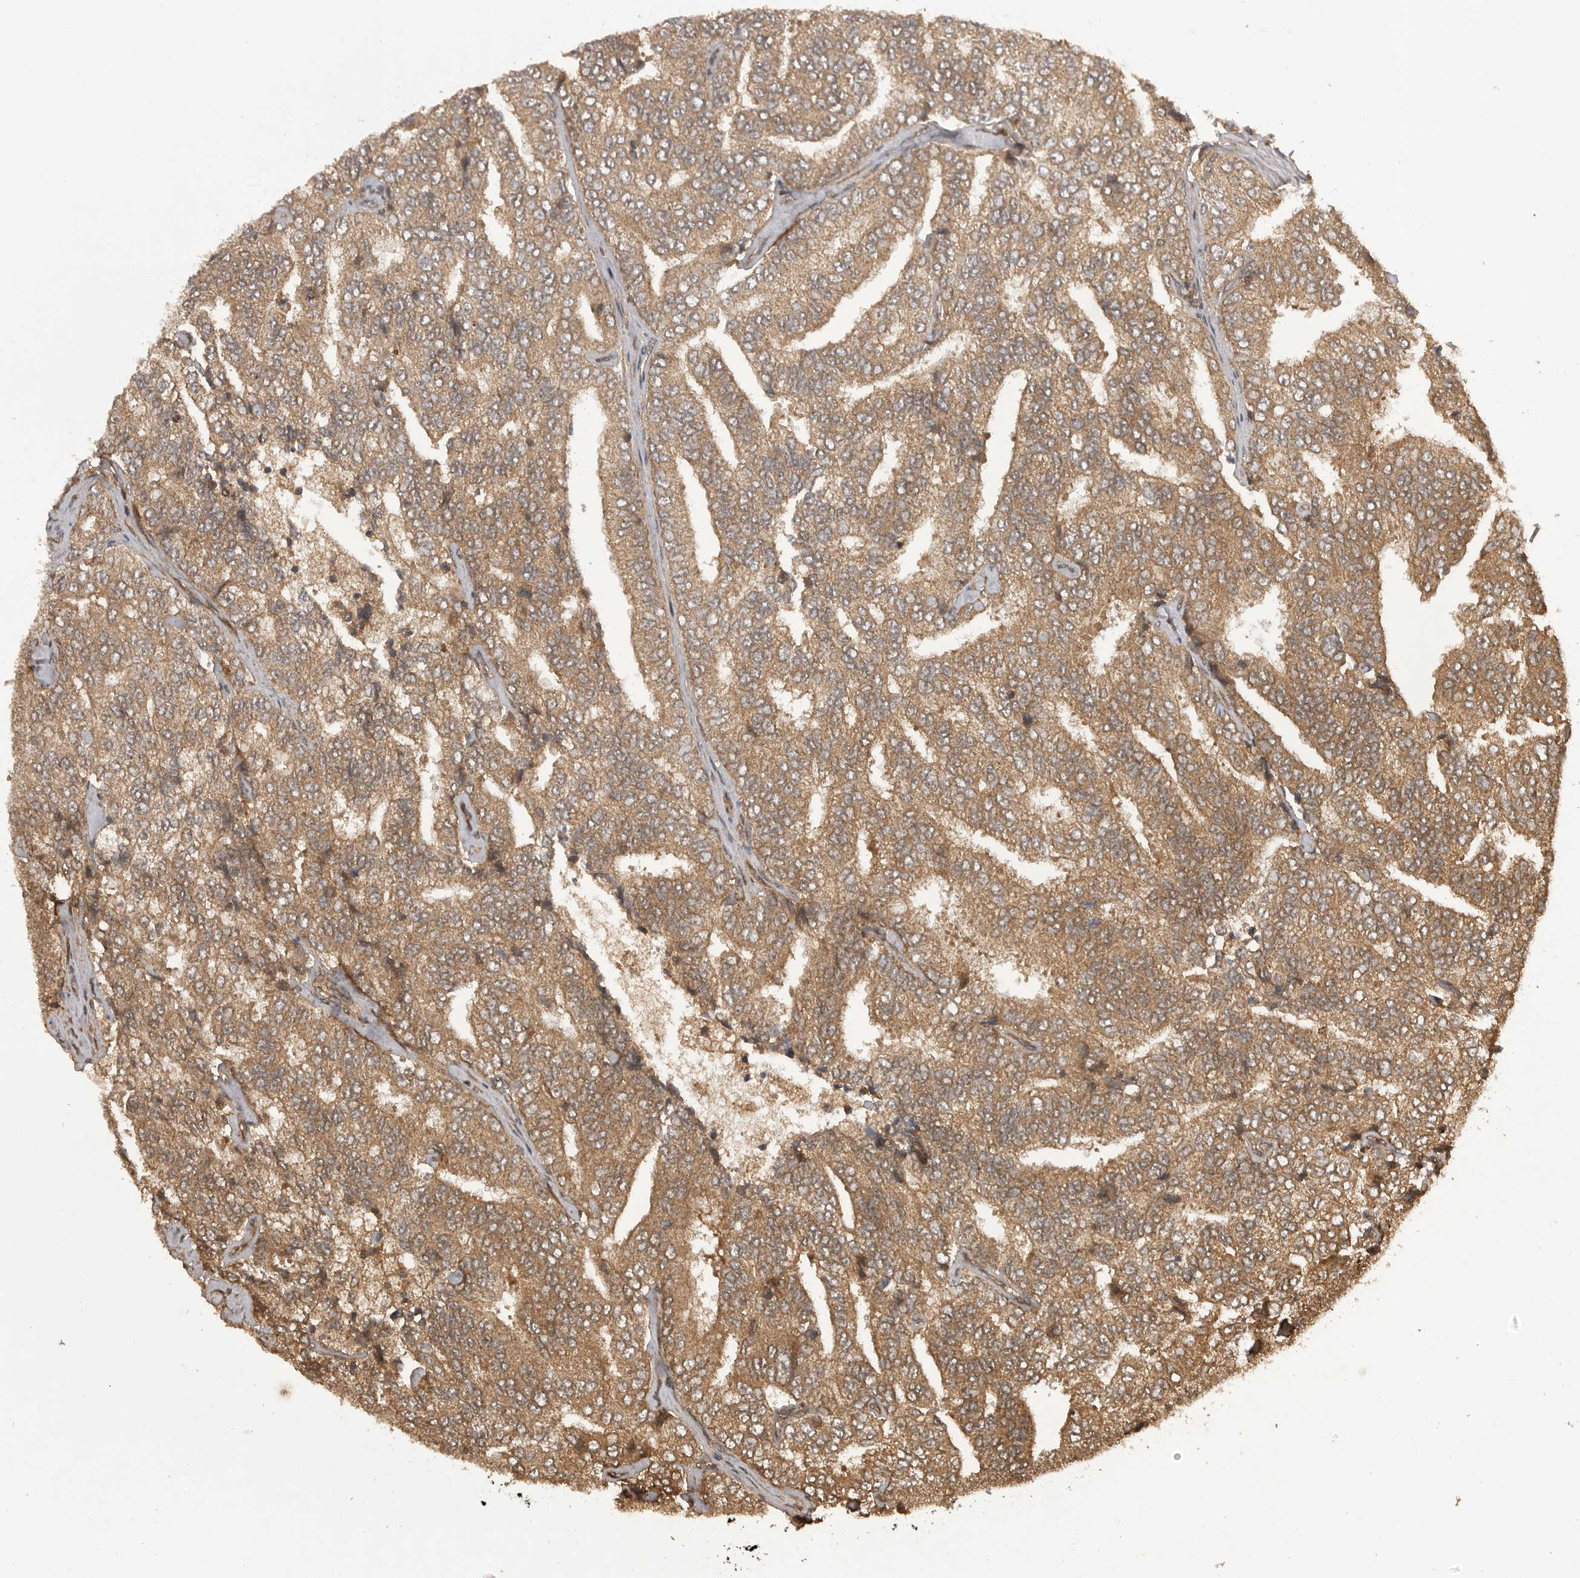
{"staining": {"intensity": "moderate", "quantity": ">75%", "location": "cytoplasmic/membranous"}, "tissue": "prostate cancer", "cell_type": "Tumor cells", "image_type": "cancer", "snomed": [{"axis": "morphology", "description": "Adenocarcinoma, High grade"}, {"axis": "topography", "description": "Prostate"}], "caption": "This image reveals immunohistochemistry (IHC) staining of human high-grade adenocarcinoma (prostate), with medium moderate cytoplasmic/membranous expression in approximately >75% of tumor cells.", "gene": "PRDX4", "patient": {"sex": "male", "age": 58}}